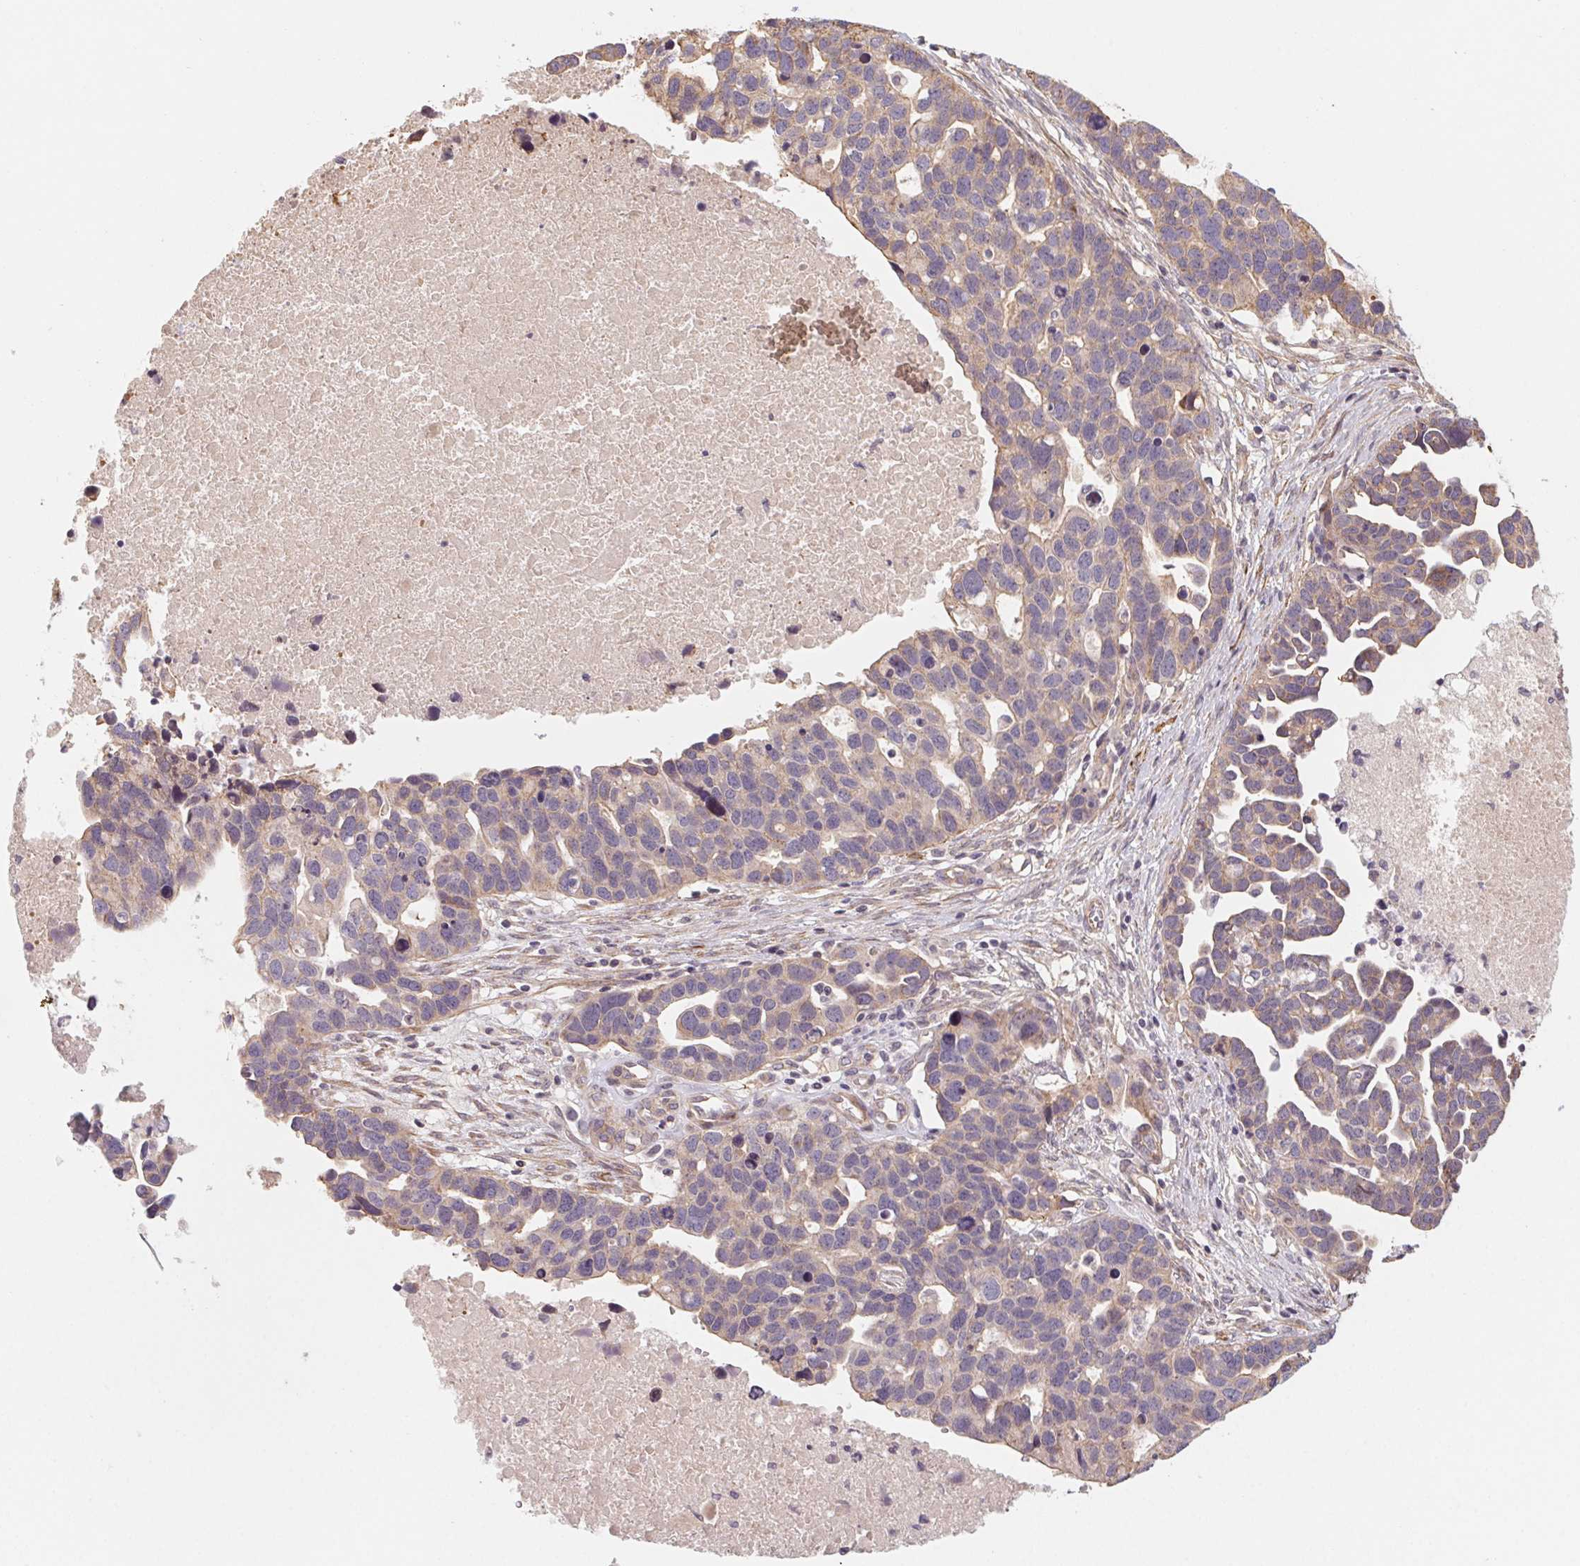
{"staining": {"intensity": "weak", "quantity": "25%-75%", "location": "cytoplasmic/membranous"}, "tissue": "ovarian cancer", "cell_type": "Tumor cells", "image_type": "cancer", "snomed": [{"axis": "morphology", "description": "Cystadenocarcinoma, serous, NOS"}, {"axis": "topography", "description": "Ovary"}], "caption": "DAB immunohistochemical staining of human serous cystadenocarcinoma (ovarian) displays weak cytoplasmic/membranous protein expression in about 25%-75% of tumor cells.", "gene": "CCDC112", "patient": {"sex": "female", "age": 54}}